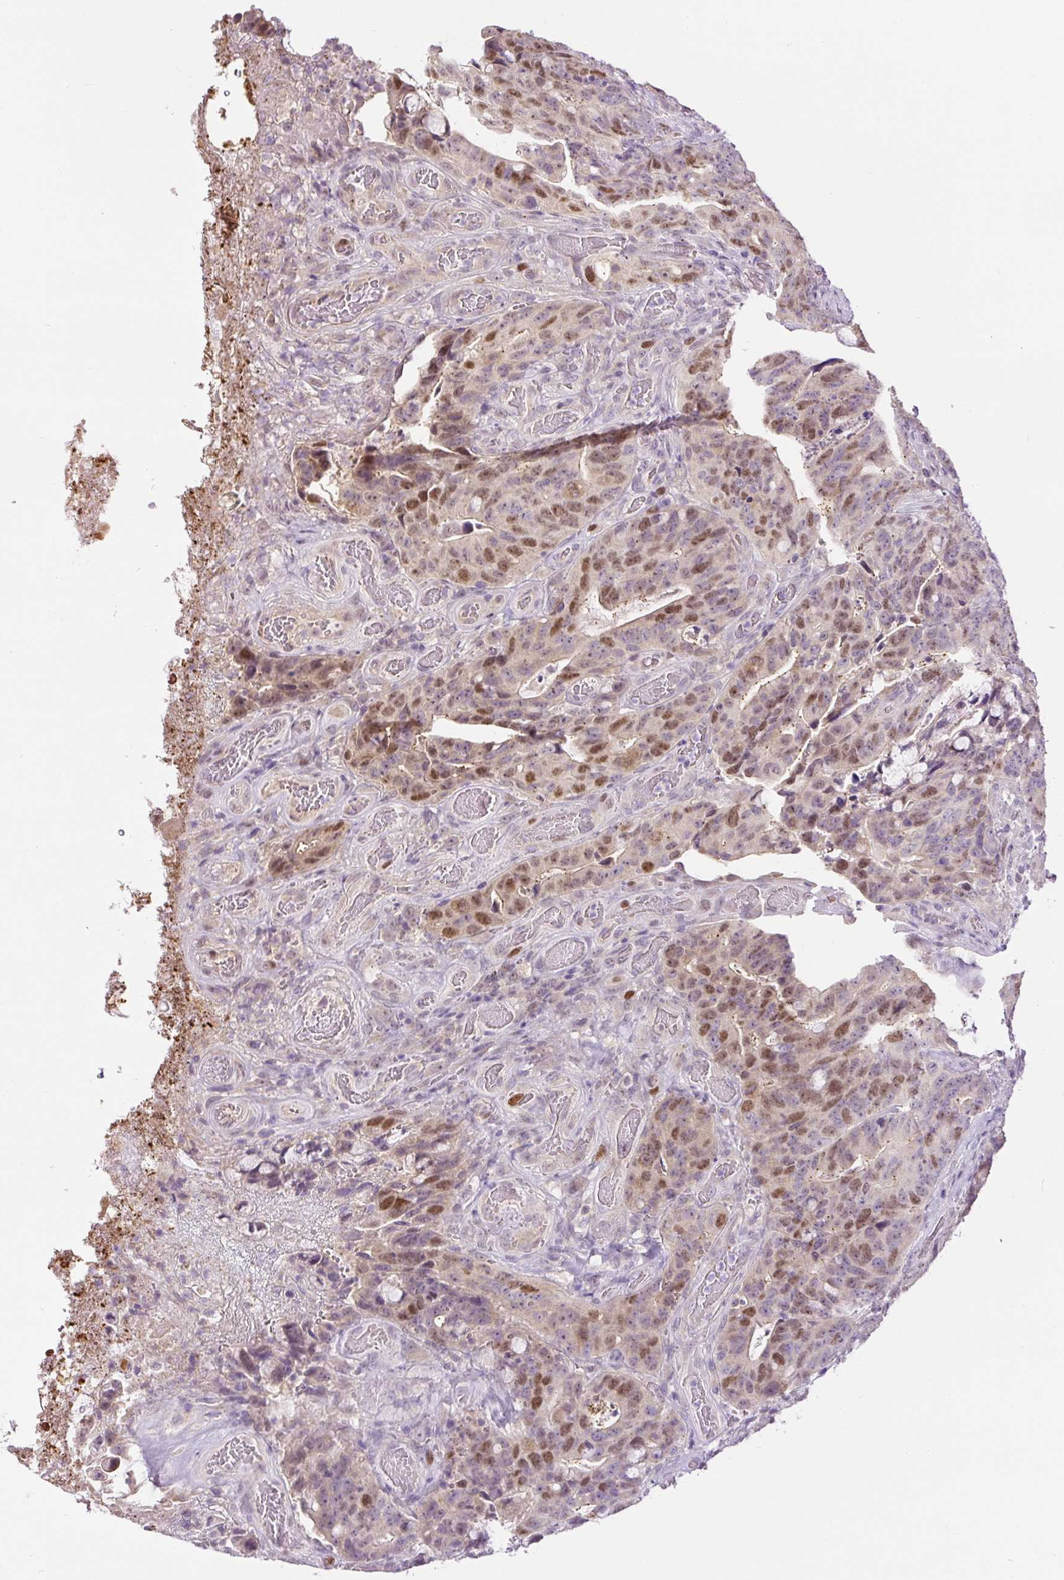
{"staining": {"intensity": "moderate", "quantity": "25%-75%", "location": "nuclear"}, "tissue": "colorectal cancer", "cell_type": "Tumor cells", "image_type": "cancer", "snomed": [{"axis": "morphology", "description": "Adenocarcinoma, NOS"}, {"axis": "topography", "description": "Colon"}], "caption": "Protein expression analysis of human adenocarcinoma (colorectal) reveals moderate nuclear expression in about 25%-75% of tumor cells.", "gene": "RACGAP1", "patient": {"sex": "female", "age": 82}}